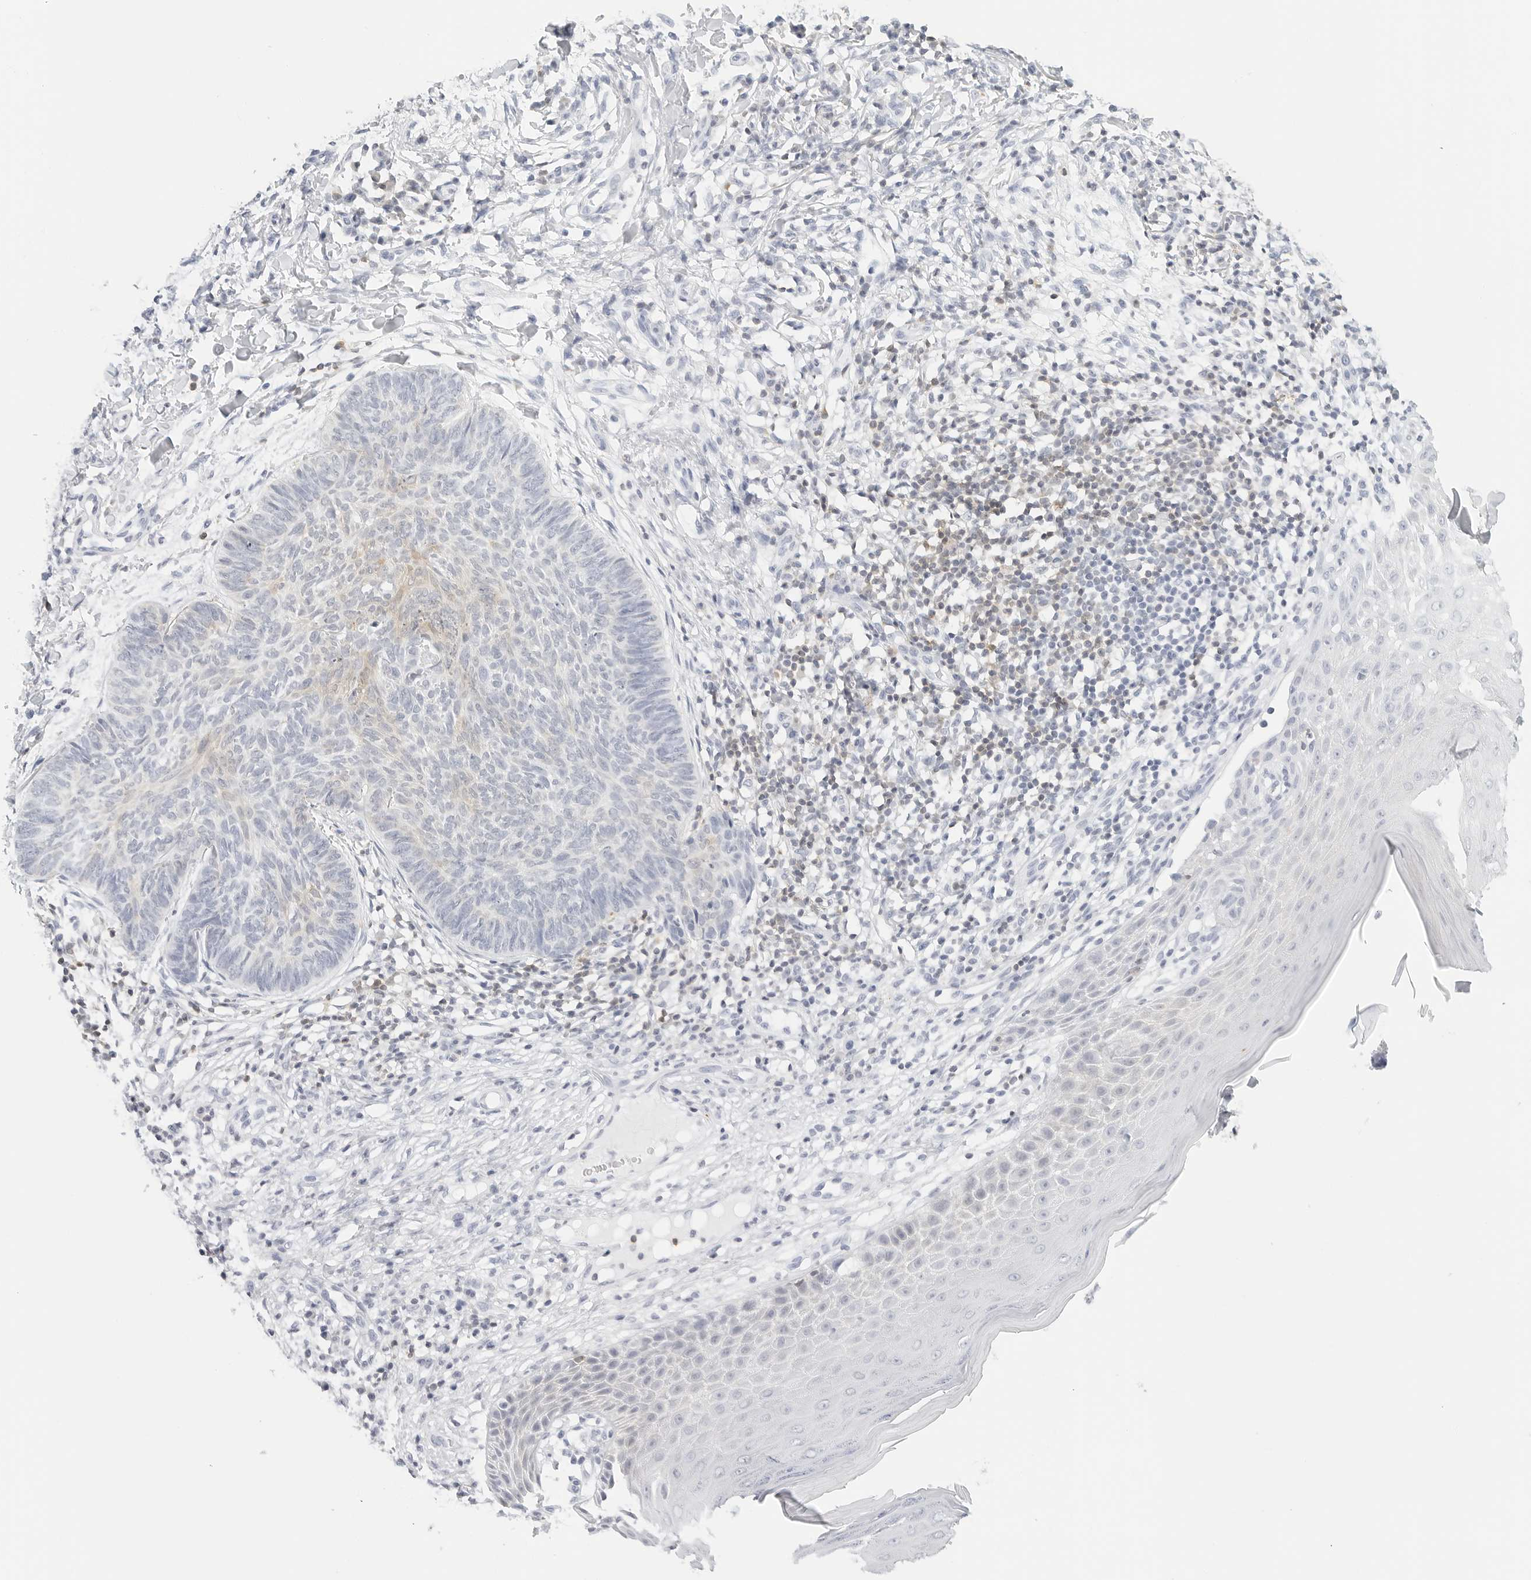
{"staining": {"intensity": "negative", "quantity": "none", "location": "none"}, "tissue": "skin cancer", "cell_type": "Tumor cells", "image_type": "cancer", "snomed": [{"axis": "morphology", "description": "Normal tissue, NOS"}, {"axis": "morphology", "description": "Basal cell carcinoma"}, {"axis": "topography", "description": "Skin"}], "caption": "A micrograph of human skin cancer (basal cell carcinoma) is negative for staining in tumor cells. The staining was performed using DAB (3,3'-diaminobenzidine) to visualize the protein expression in brown, while the nuclei were stained in blue with hematoxylin (Magnification: 20x).", "gene": "SLC9A3R1", "patient": {"sex": "male", "age": 50}}